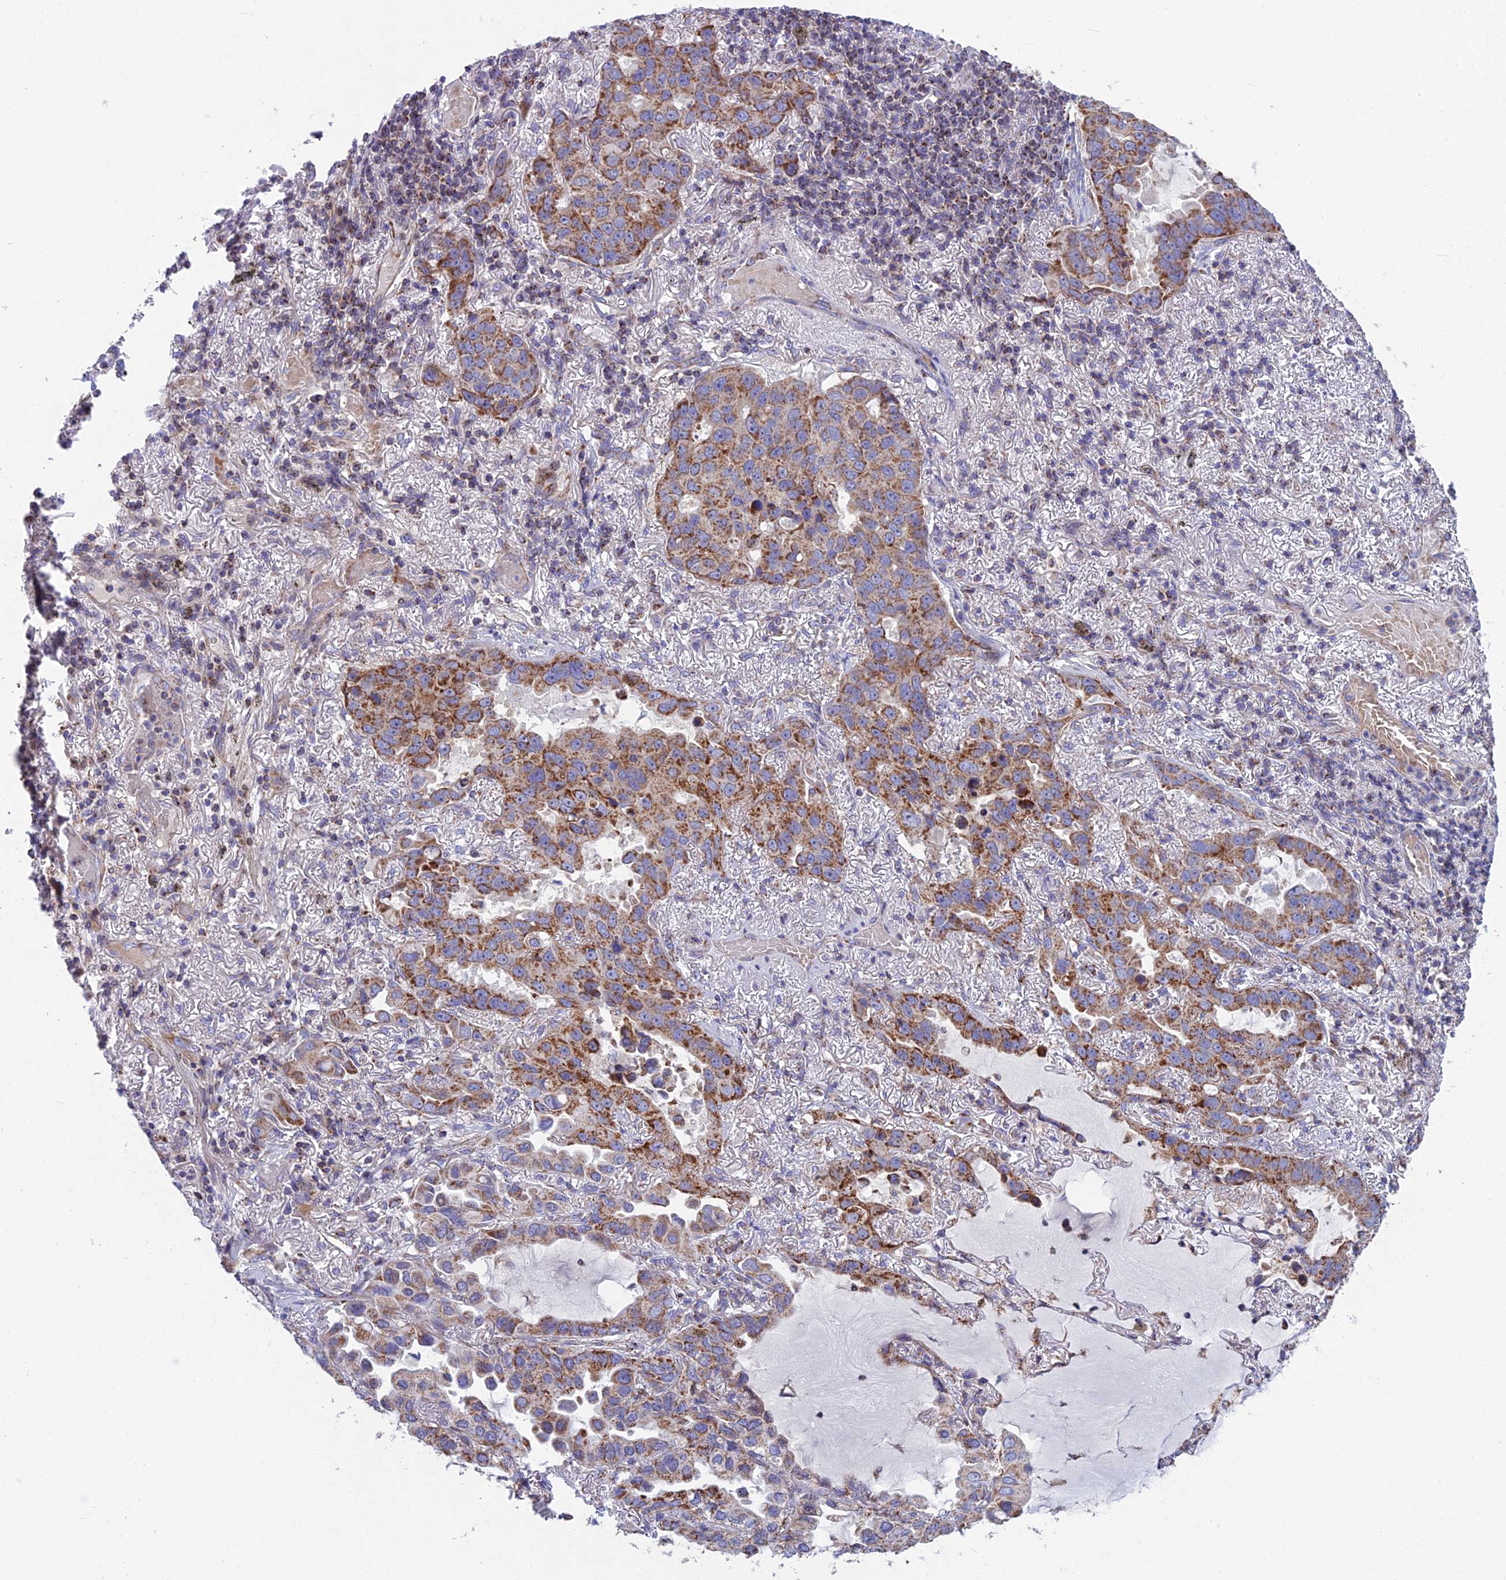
{"staining": {"intensity": "moderate", "quantity": ">75%", "location": "cytoplasmic/membranous"}, "tissue": "lung cancer", "cell_type": "Tumor cells", "image_type": "cancer", "snomed": [{"axis": "morphology", "description": "Adenocarcinoma, NOS"}, {"axis": "topography", "description": "Lung"}], "caption": "This histopathology image reveals IHC staining of lung adenocarcinoma, with medium moderate cytoplasmic/membranous expression in approximately >75% of tumor cells.", "gene": "CS", "patient": {"sex": "male", "age": 64}}